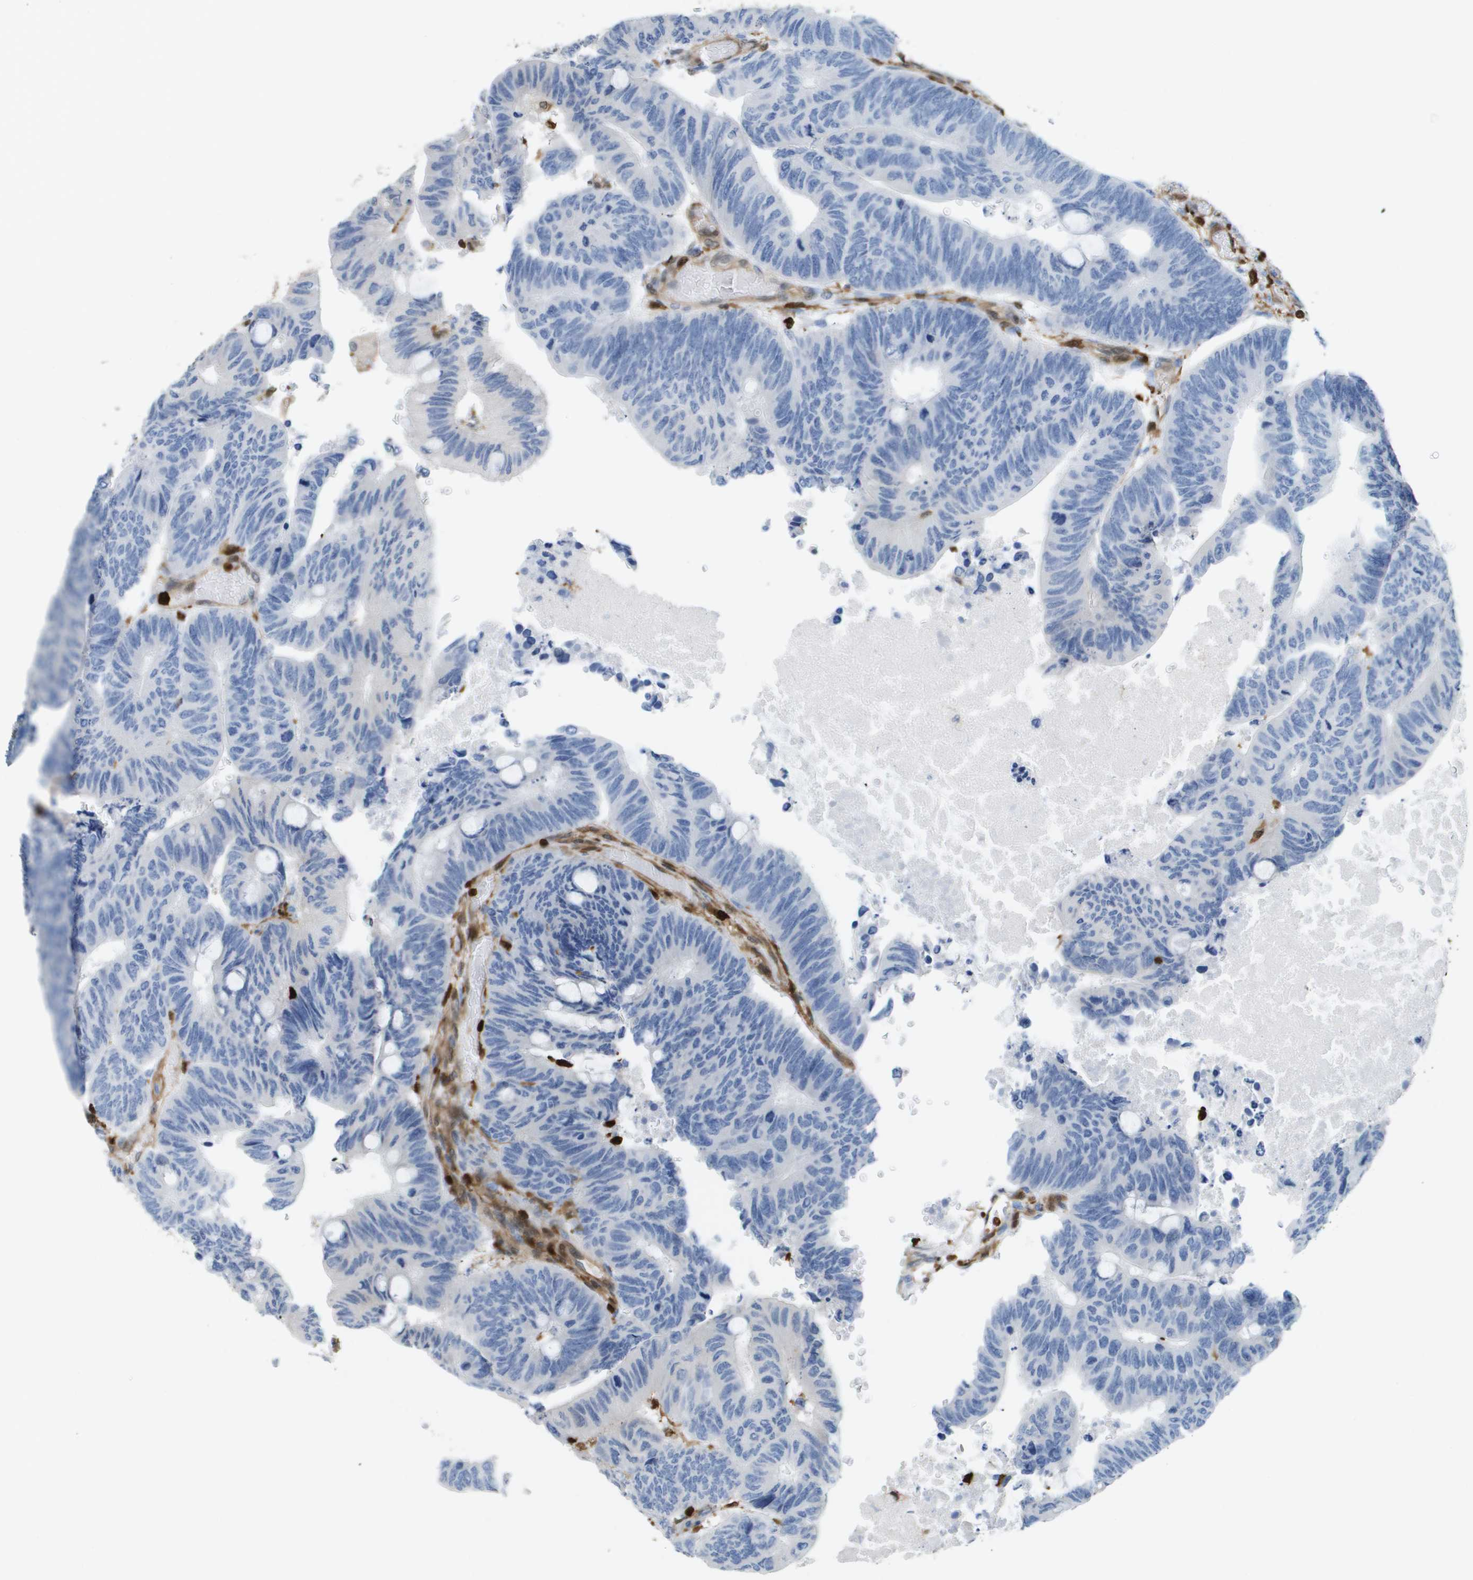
{"staining": {"intensity": "negative", "quantity": "none", "location": "none"}, "tissue": "colorectal cancer", "cell_type": "Tumor cells", "image_type": "cancer", "snomed": [{"axis": "morphology", "description": "Normal tissue, NOS"}, {"axis": "morphology", "description": "Adenocarcinoma, NOS"}, {"axis": "topography", "description": "Rectum"}, {"axis": "topography", "description": "Peripheral nerve tissue"}], "caption": "Adenocarcinoma (colorectal) was stained to show a protein in brown. There is no significant staining in tumor cells.", "gene": "DOCK5", "patient": {"sex": "male", "age": 92}}